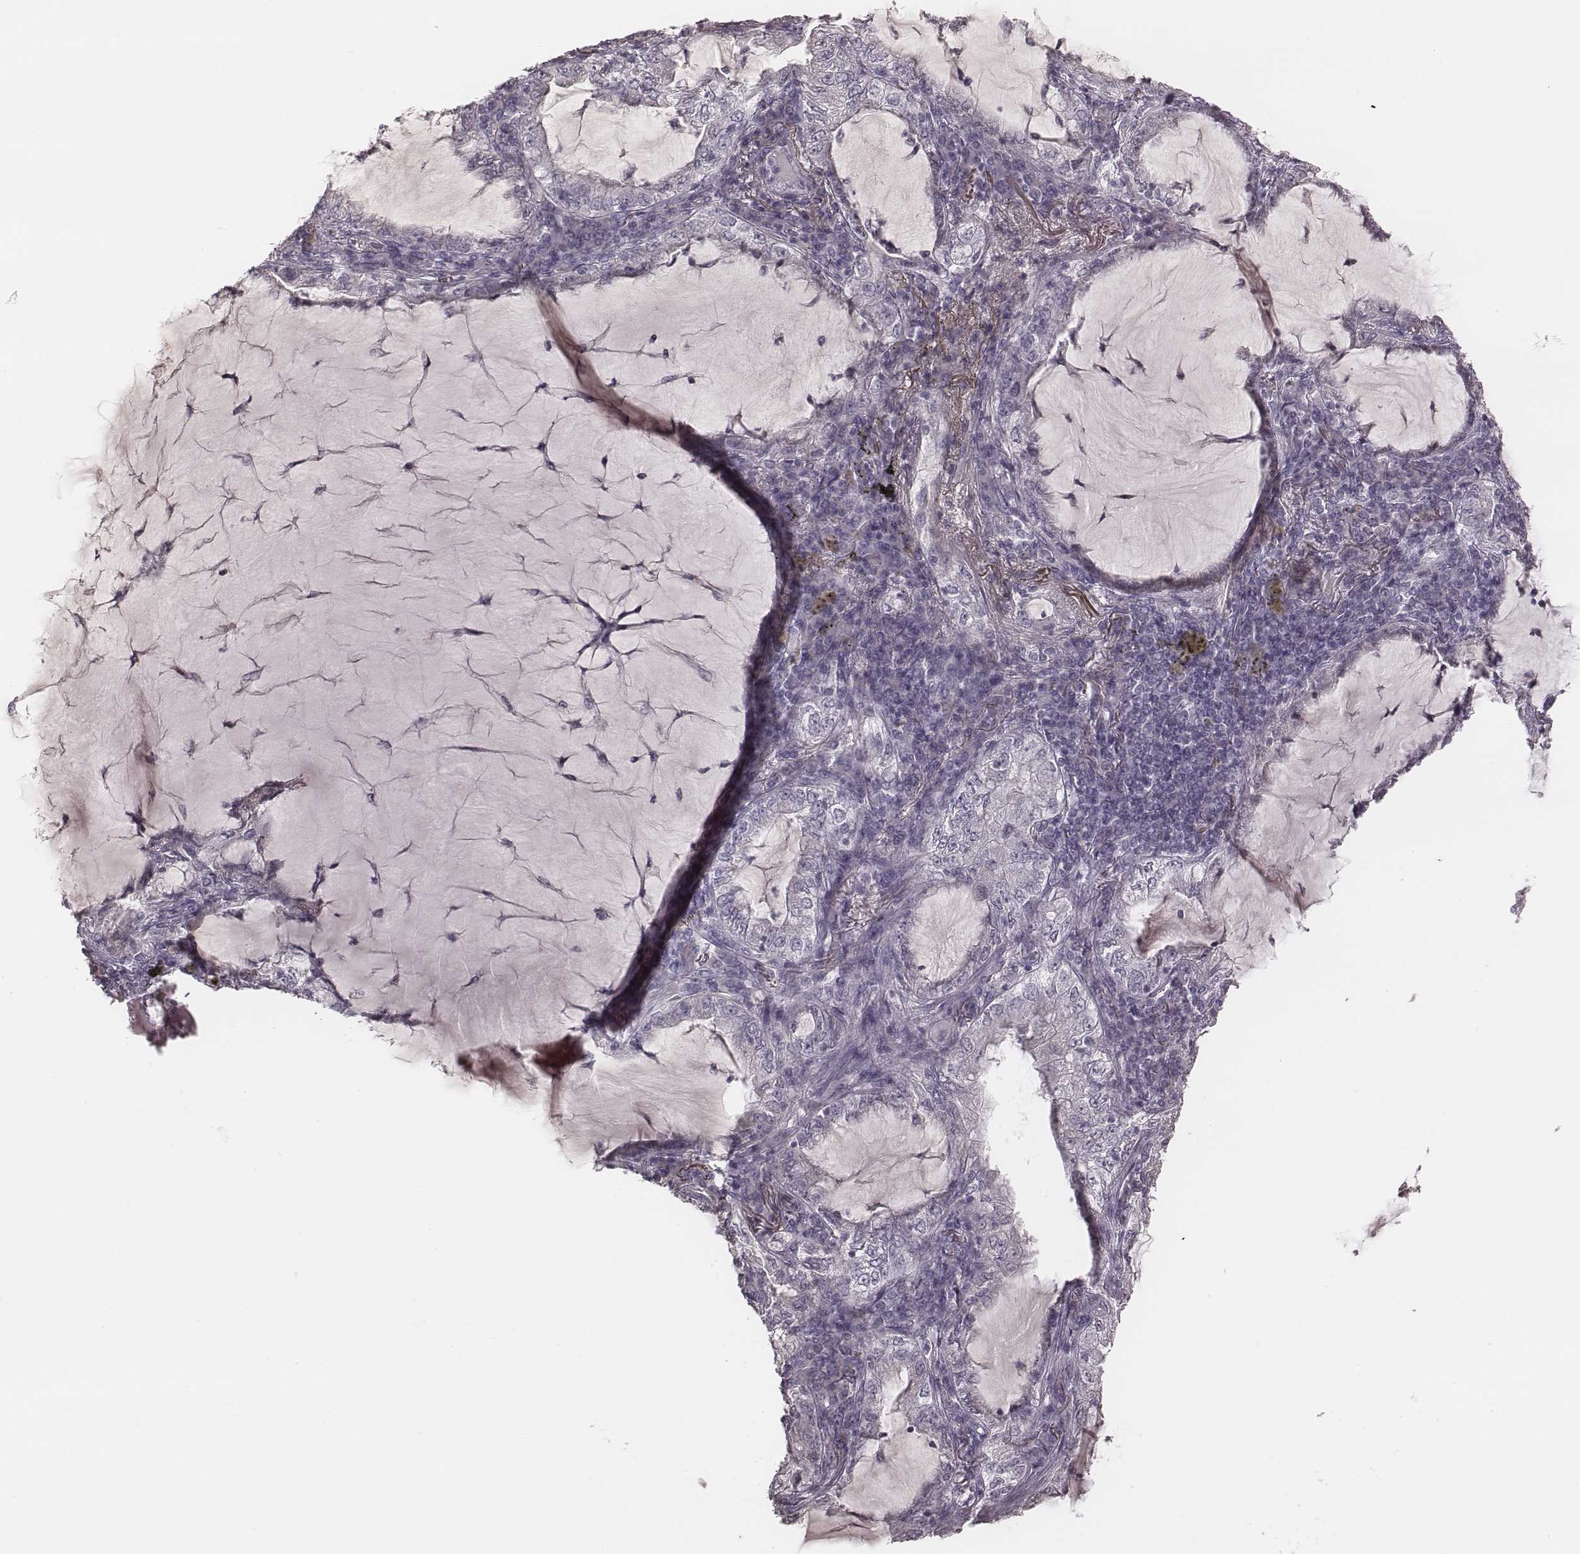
{"staining": {"intensity": "negative", "quantity": "none", "location": "none"}, "tissue": "lung cancer", "cell_type": "Tumor cells", "image_type": "cancer", "snomed": [{"axis": "morphology", "description": "Adenocarcinoma, NOS"}, {"axis": "topography", "description": "Lung"}], "caption": "The histopathology image demonstrates no staining of tumor cells in lung cancer (adenocarcinoma).", "gene": "SMIM24", "patient": {"sex": "female", "age": 73}}